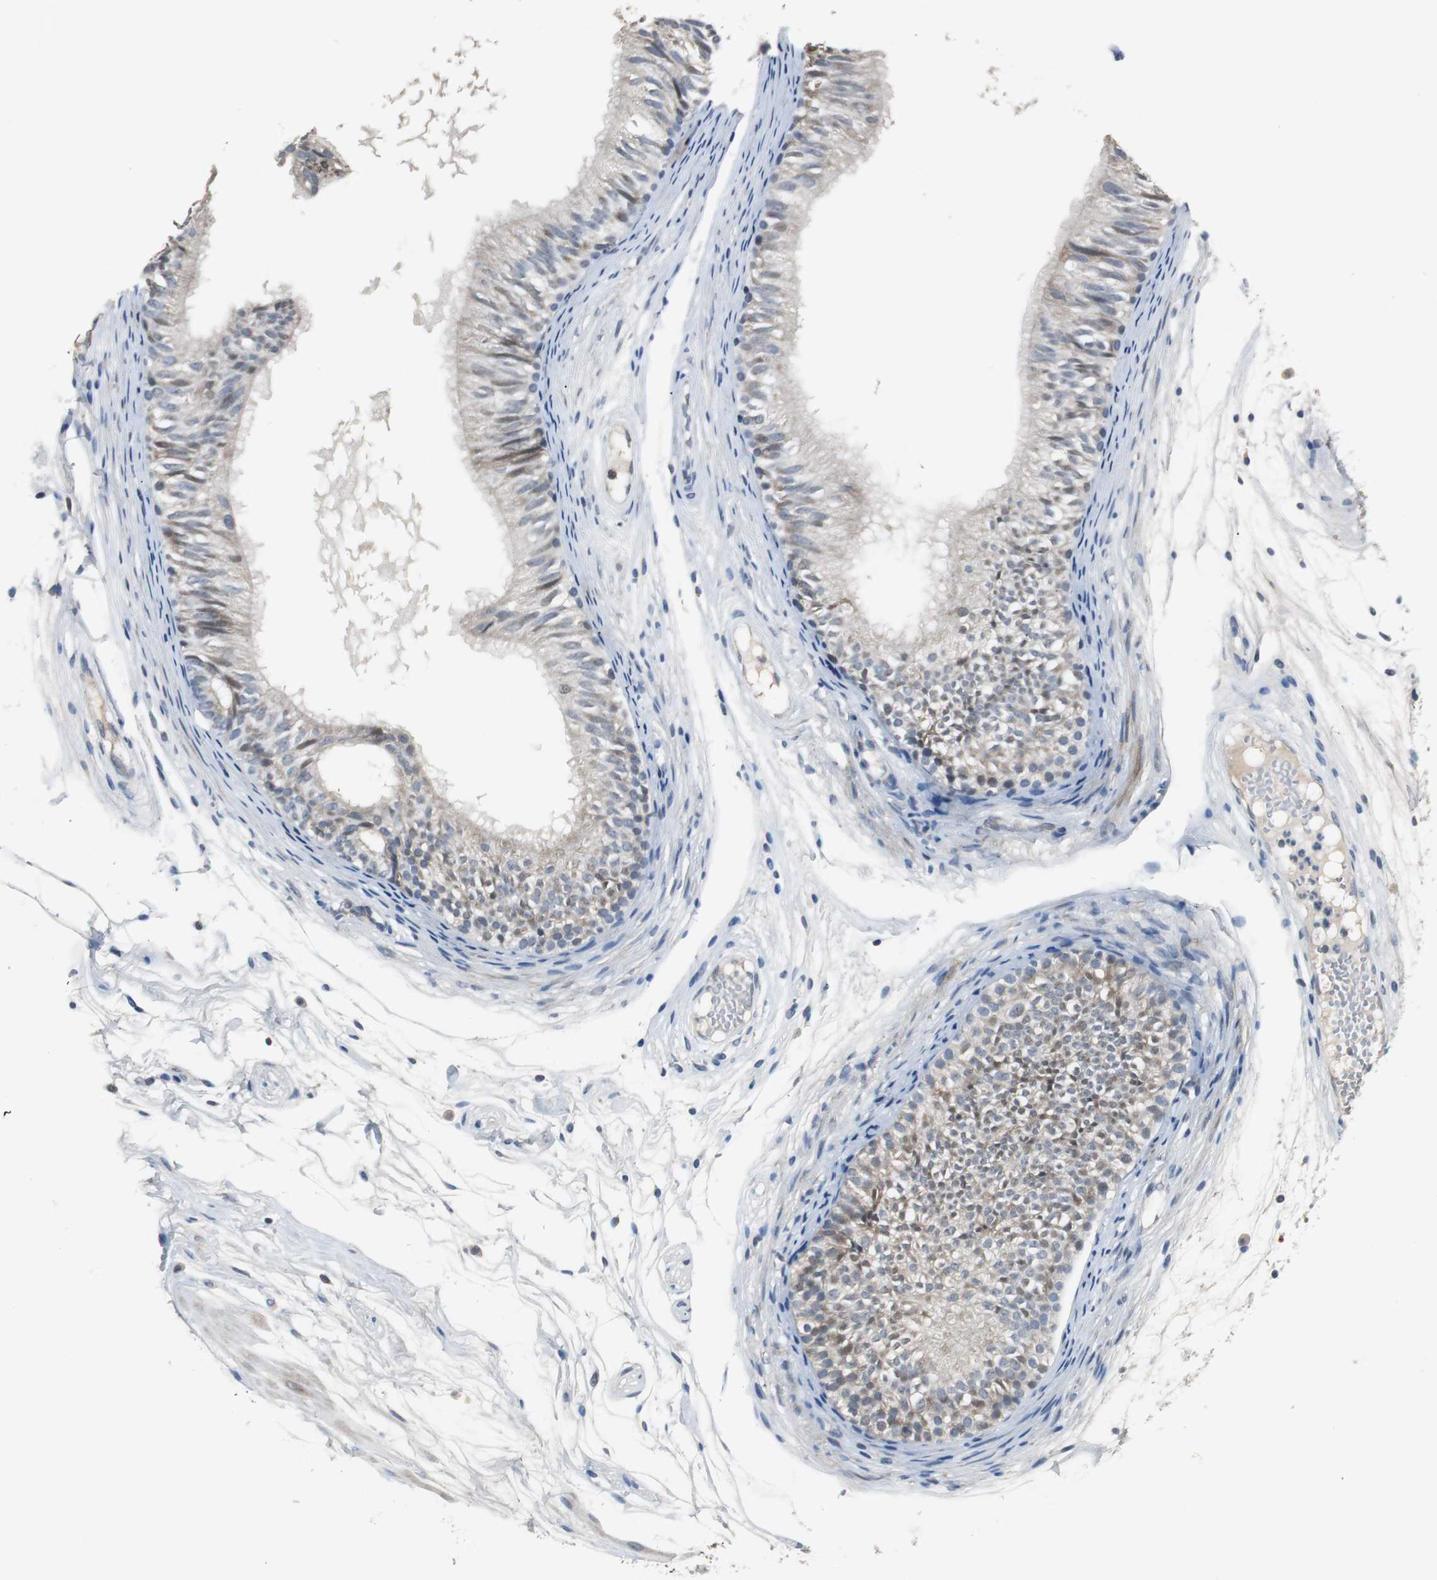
{"staining": {"intensity": "weak", "quantity": "25%-75%", "location": "cytoplasmic/membranous"}, "tissue": "epididymis", "cell_type": "Glandular cells", "image_type": "normal", "snomed": [{"axis": "morphology", "description": "Normal tissue, NOS"}, {"axis": "morphology", "description": "Atrophy, NOS"}, {"axis": "topography", "description": "Testis"}, {"axis": "topography", "description": "Epididymis"}], "caption": "About 25%-75% of glandular cells in benign human epididymis exhibit weak cytoplasmic/membranous protein positivity as visualized by brown immunohistochemical staining.", "gene": "MYT1", "patient": {"sex": "male", "age": 18}}